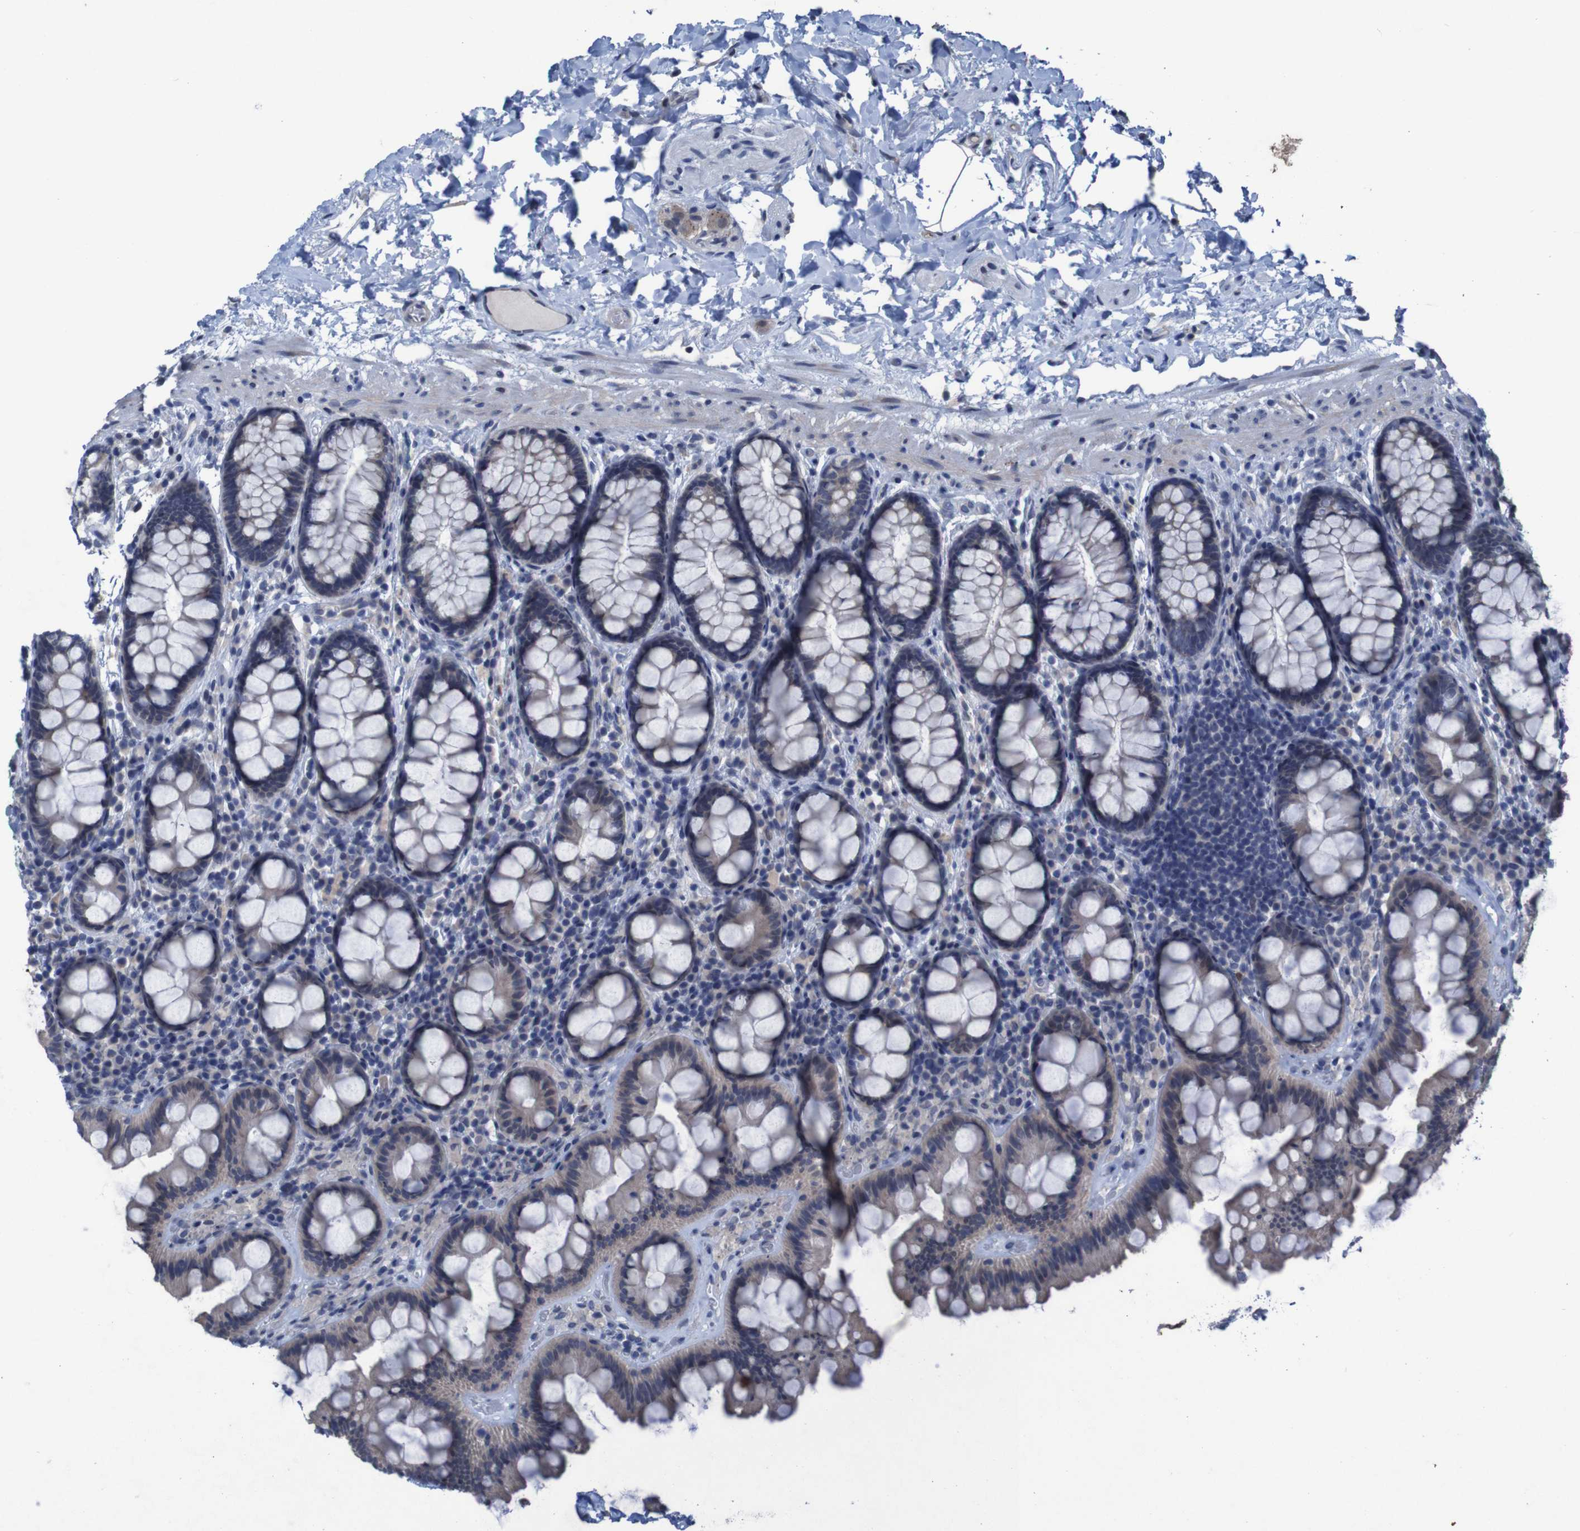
{"staining": {"intensity": "negative", "quantity": "none", "location": "none"}, "tissue": "colon", "cell_type": "Endothelial cells", "image_type": "normal", "snomed": [{"axis": "morphology", "description": "Normal tissue, NOS"}, {"axis": "topography", "description": "Colon"}], "caption": "The histopathology image exhibits no significant positivity in endothelial cells of colon.", "gene": "CLDN18", "patient": {"sex": "female", "age": 80}}